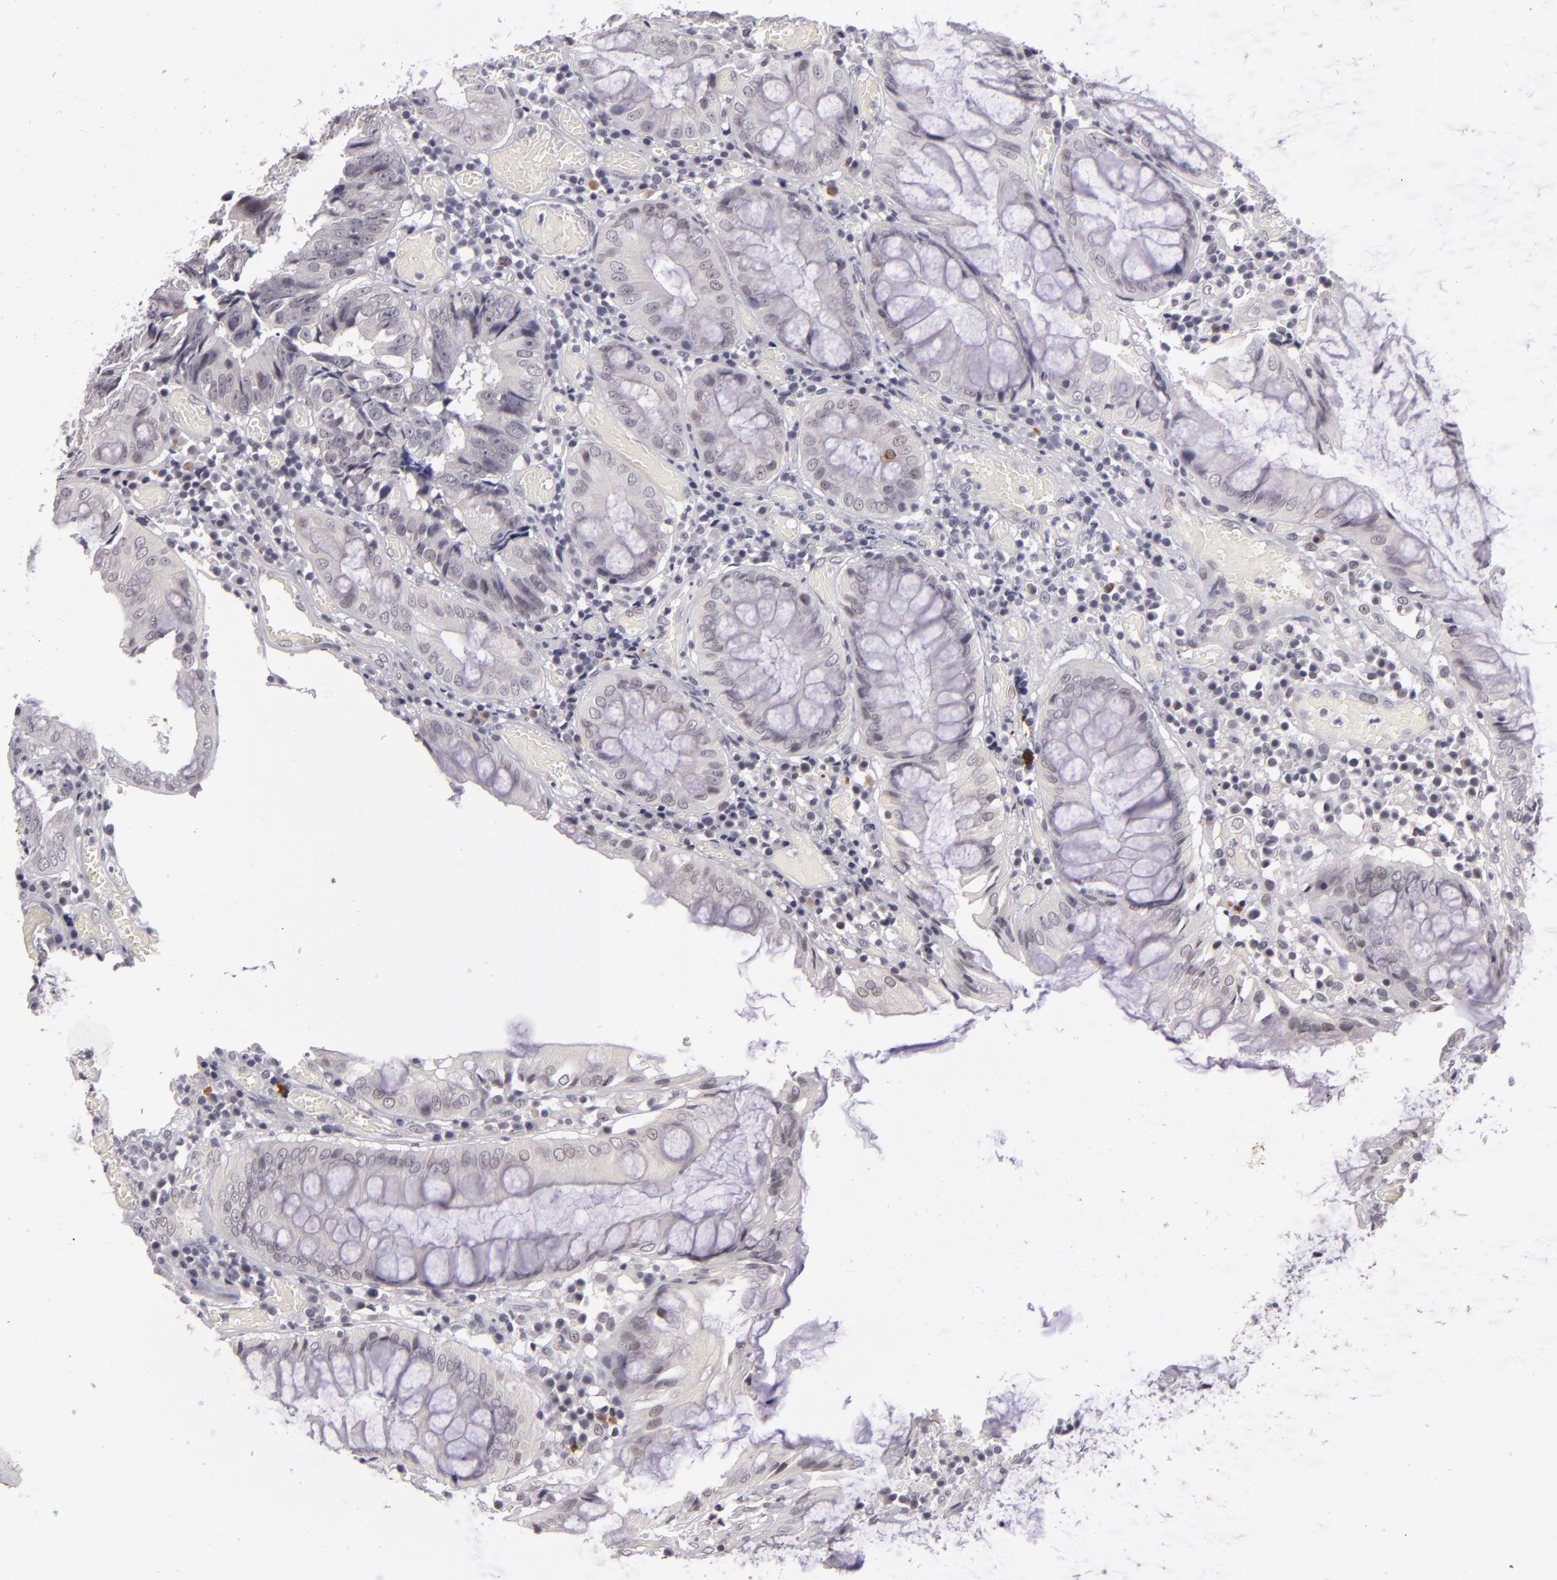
{"staining": {"intensity": "negative", "quantity": "none", "location": "none"}, "tissue": "colorectal cancer", "cell_type": "Tumor cells", "image_type": "cancer", "snomed": [{"axis": "morphology", "description": "Adenocarcinoma, NOS"}, {"axis": "topography", "description": "Rectum"}], "caption": "Photomicrograph shows no significant protein expression in tumor cells of colorectal cancer.", "gene": "ZNF205", "patient": {"sex": "female", "age": 98}}